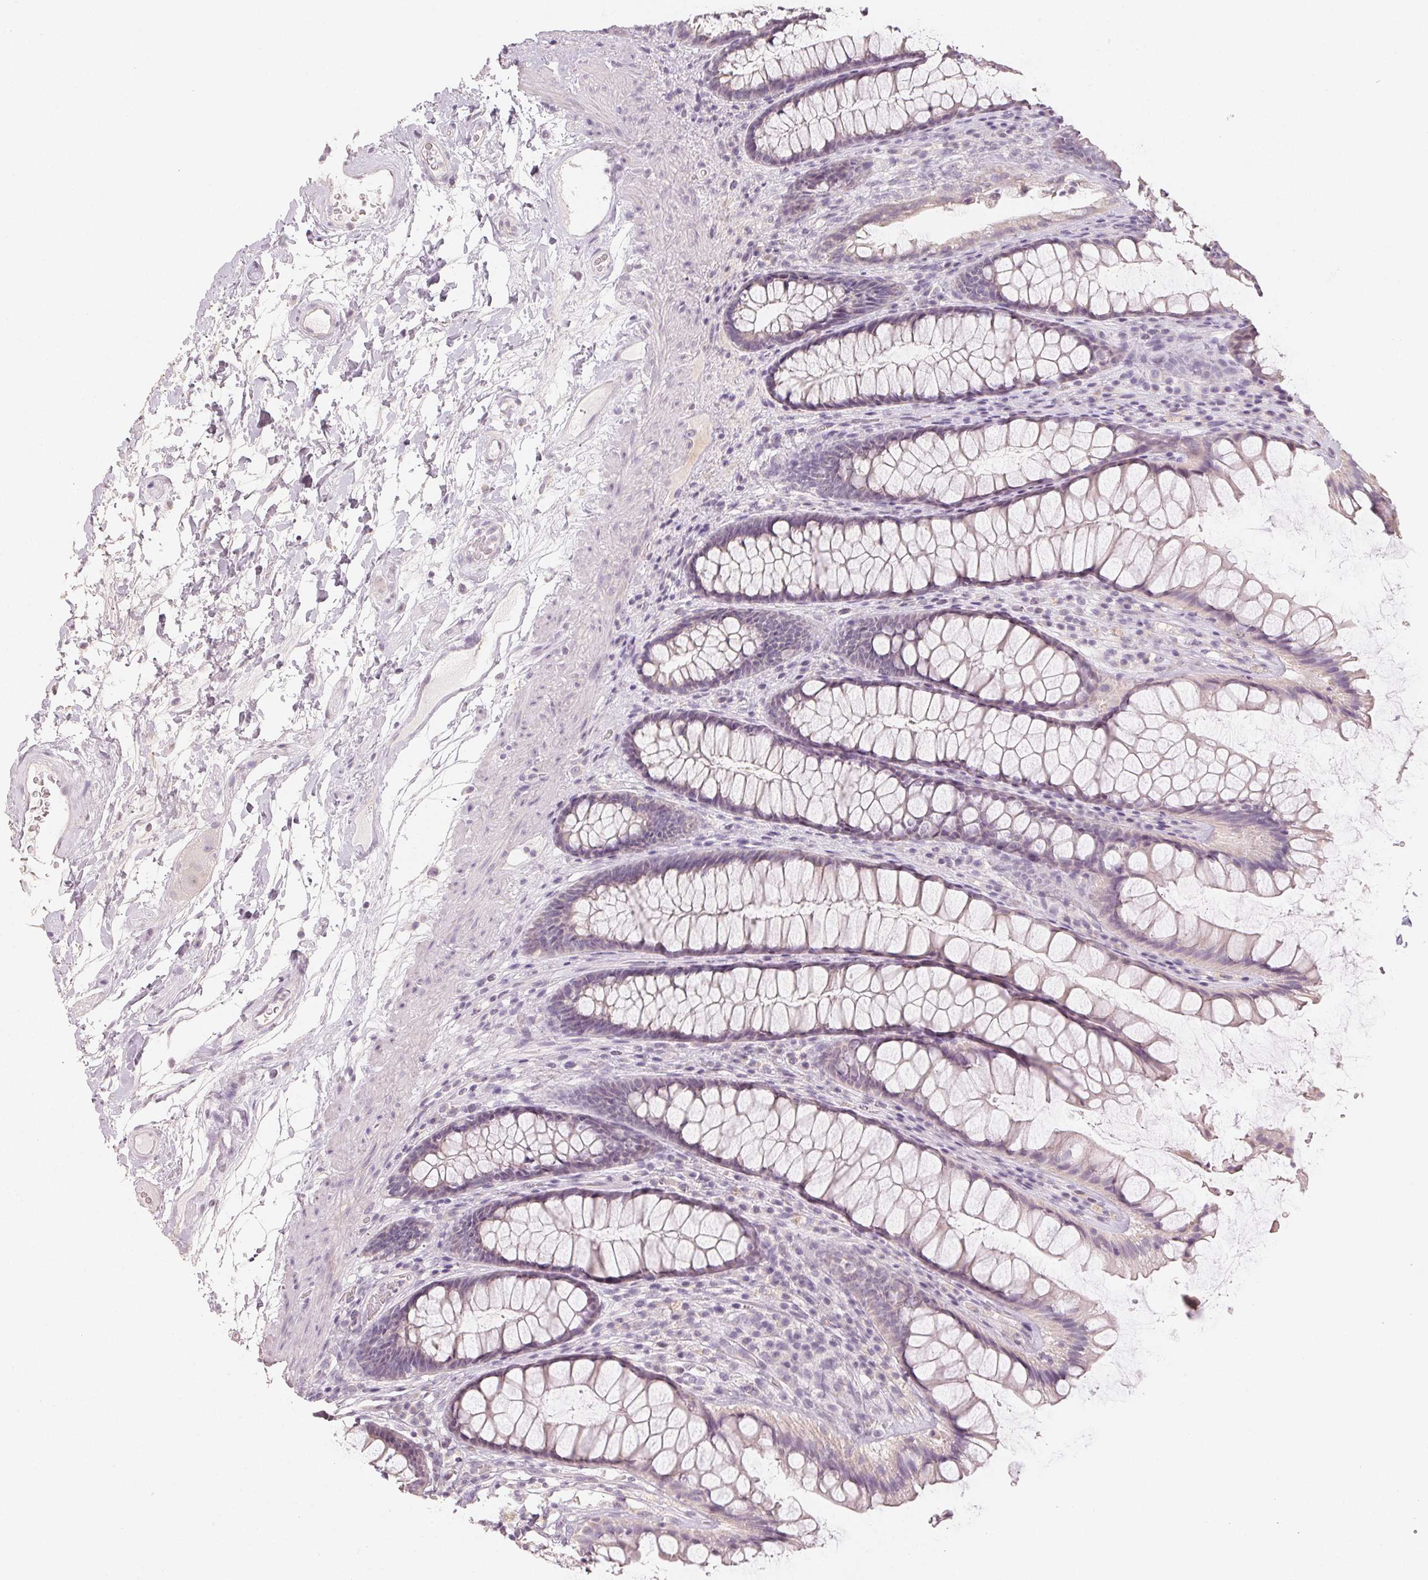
{"staining": {"intensity": "negative", "quantity": "none", "location": "none"}, "tissue": "rectum", "cell_type": "Glandular cells", "image_type": "normal", "snomed": [{"axis": "morphology", "description": "Normal tissue, NOS"}, {"axis": "topography", "description": "Rectum"}], "caption": "DAB (3,3'-diaminobenzidine) immunohistochemical staining of normal rectum shows no significant staining in glandular cells.", "gene": "LVRN", "patient": {"sex": "male", "age": 72}}